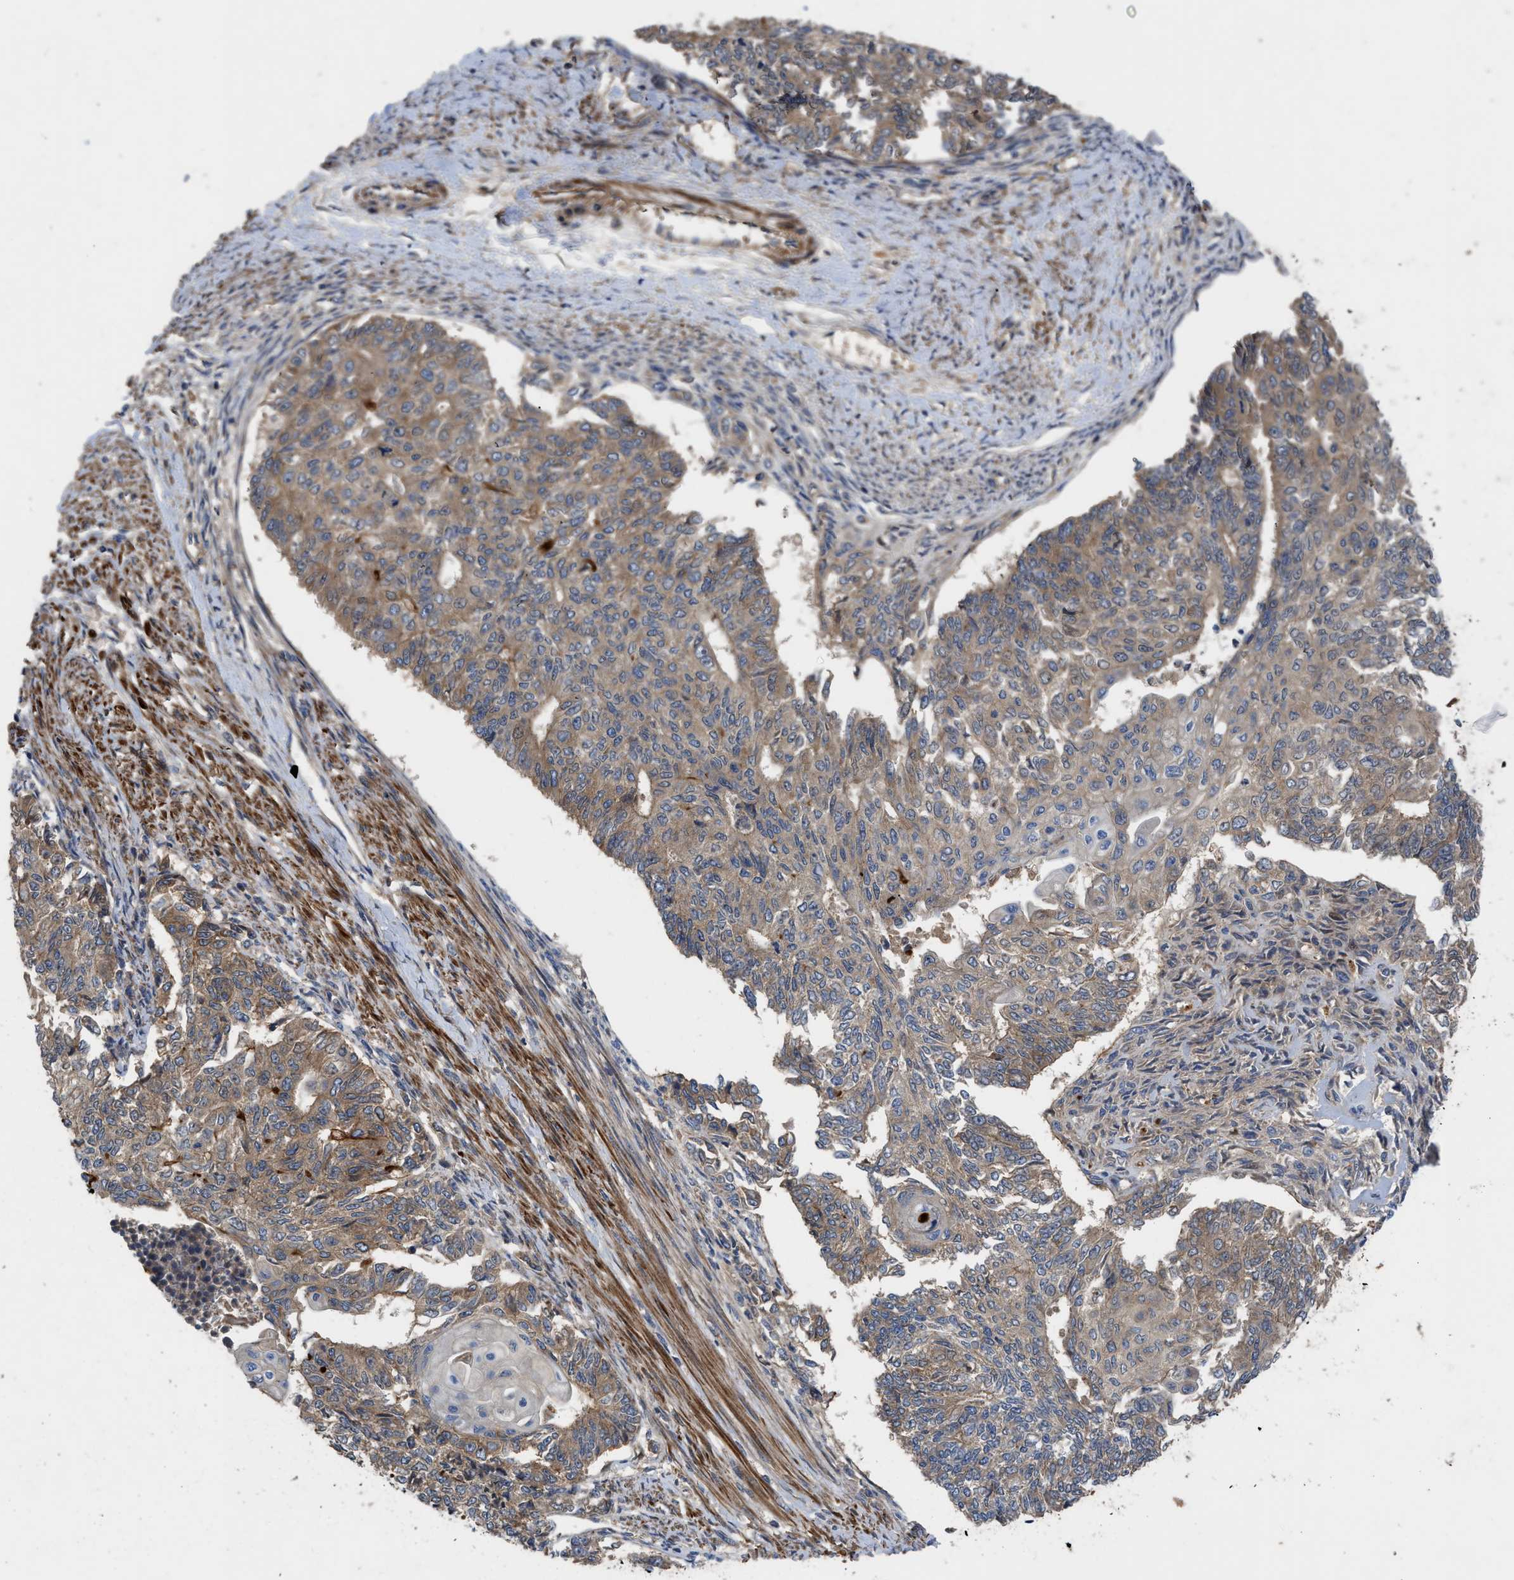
{"staining": {"intensity": "weak", "quantity": ">75%", "location": "cytoplasmic/membranous"}, "tissue": "endometrial cancer", "cell_type": "Tumor cells", "image_type": "cancer", "snomed": [{"axis": "morphology", "description": "Adenocarcinoma, NOS"}, {"axis": "topography", "description": "Endometrium"}], "caption": "IHC photomicrograph of neoplastic tissue: endometrial cancer (adenocarcinoma) stained using immunohistochemistry (IHC) exhibits low levels of weak protein expression localized specifically in the cytoplasmic/membranous of tumor cells, appearing as a cytoplasmic/membranous brown color.", "gene": "CNNM3", "patient": {"sex": "female", "age": 32}}